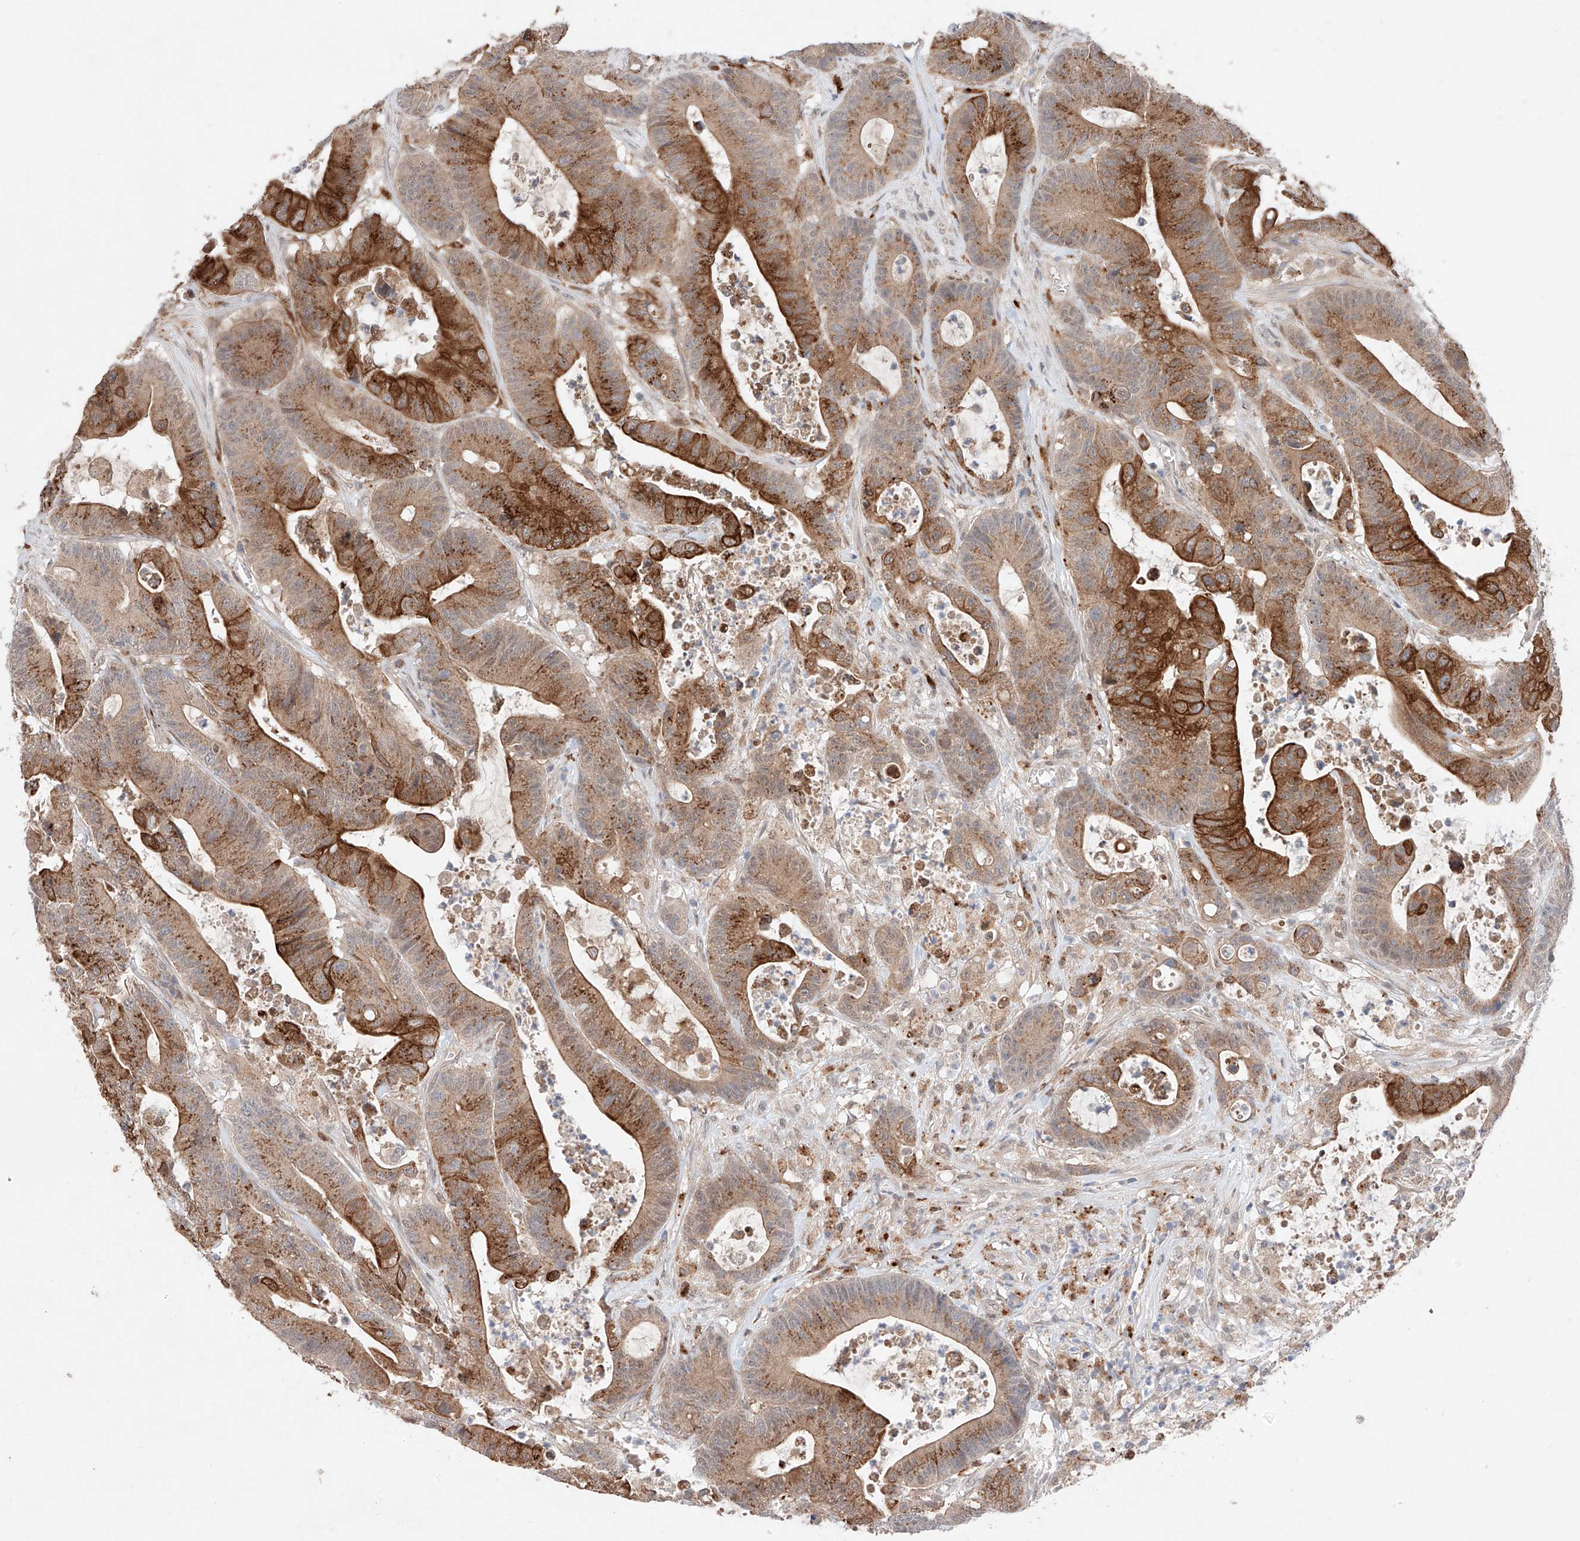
{"staining": {"intensity": "strong", "quantity": "25%-75%", "location": "cytoplasmic/membranous"}, "tissue": "colorectal cancer", "cell_type": "Tumor cells", "image_type": "cancer", "snomed": [{"axis": "morphology", "description": "Adenocarcinoma, NOS"}, {"axis": "topography", "description": "Colon"}], "caption": "A photomicrograph of human colorectal cancer stained for a protein exhibits strong cytoplasmic/membranous brown staining in tumor cells.", "gene": "GCNT1", "patient": {"sex": "female", "age": 84}}